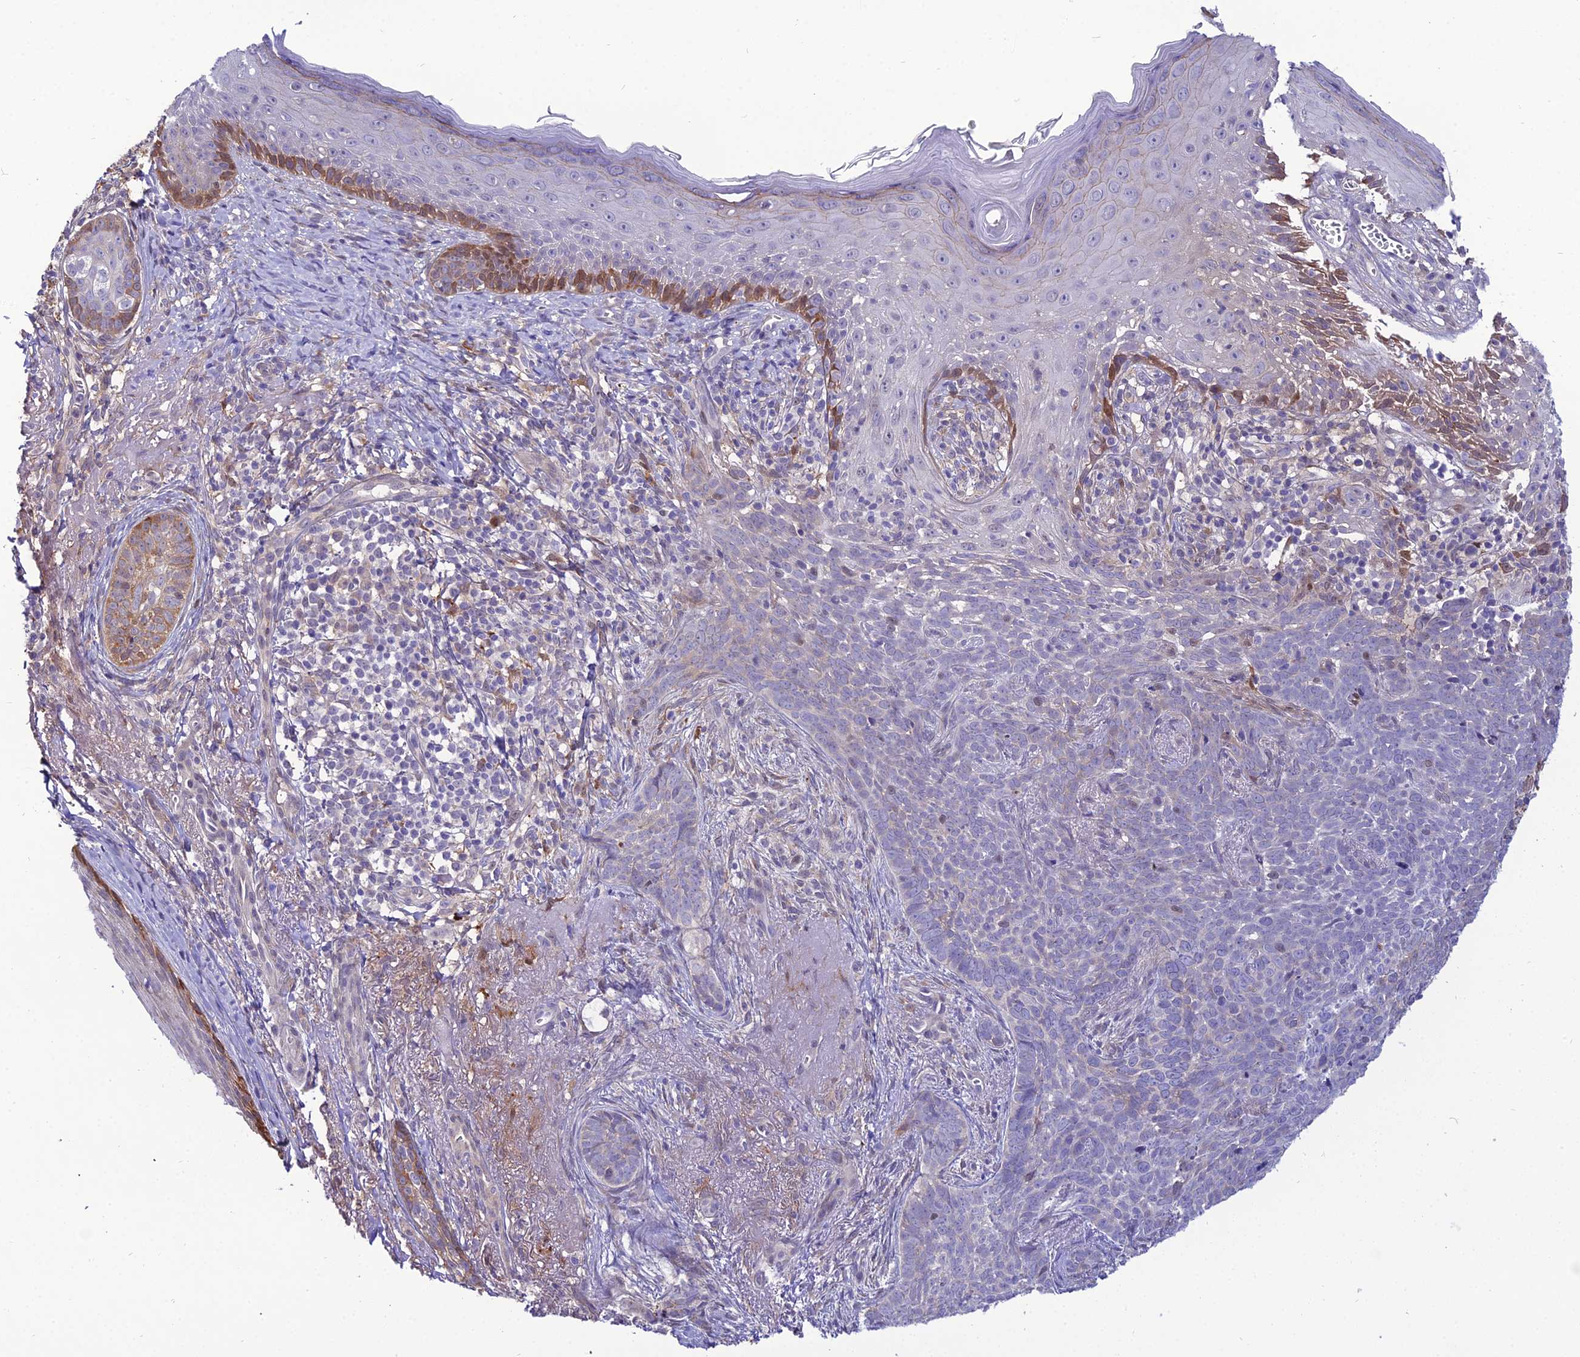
{"staining": {"intensity": "negative", "quantity": "none", "location": "none"}, "tissue": "skin cancer", "cell_type": "Tumor cells", "image_type": "cancer", "snomed": [{"axis": "morphology", "description": "Basal cell carcinoma"}, {"axis": "topography", "description": "Skin"}], "caption": "Protein analysis of skin cancer (basal cell carcinoma) exhibits no significant positivity in tumor cells.", "gene": "MB21D2", "patient": {"sex": "female", "age": 76}}